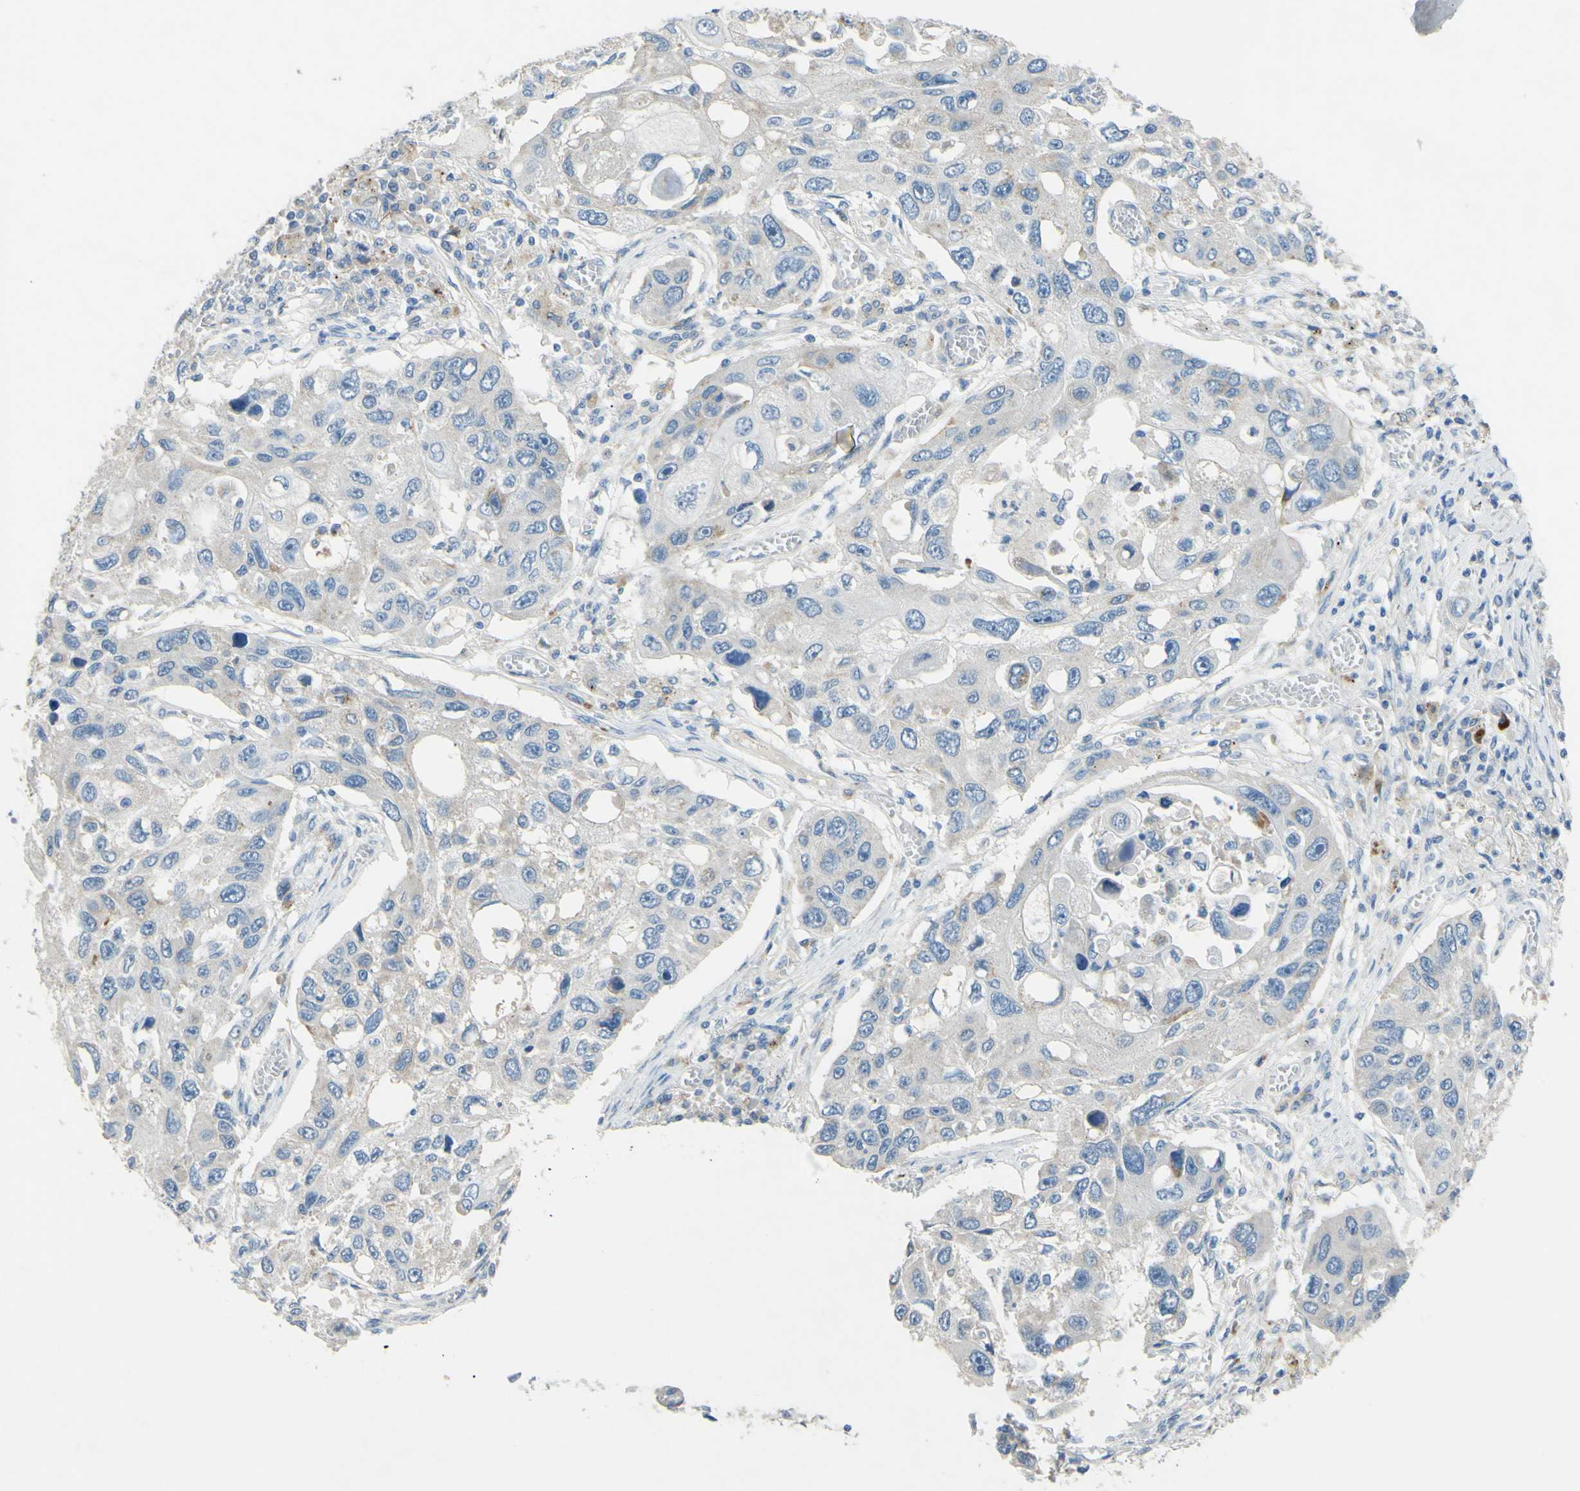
{"staining": {"intensity": "negative", "quantity": "none", "location": "none"}, "tissue": "lung cancer", "cell_type": "Tumor cells", "image_type": "cancer", "snomed": [{"axis": "morphology", "description": "Squamous cell carcinoma, NOS"}, {"axis": "topography", "description": "Lung"}], "caption": "Tumor cells are negative for protein expression in human lung squamous cell carcinoma.", "gene": "CDH10", "patient": {"sex": "male", "age": 71}}